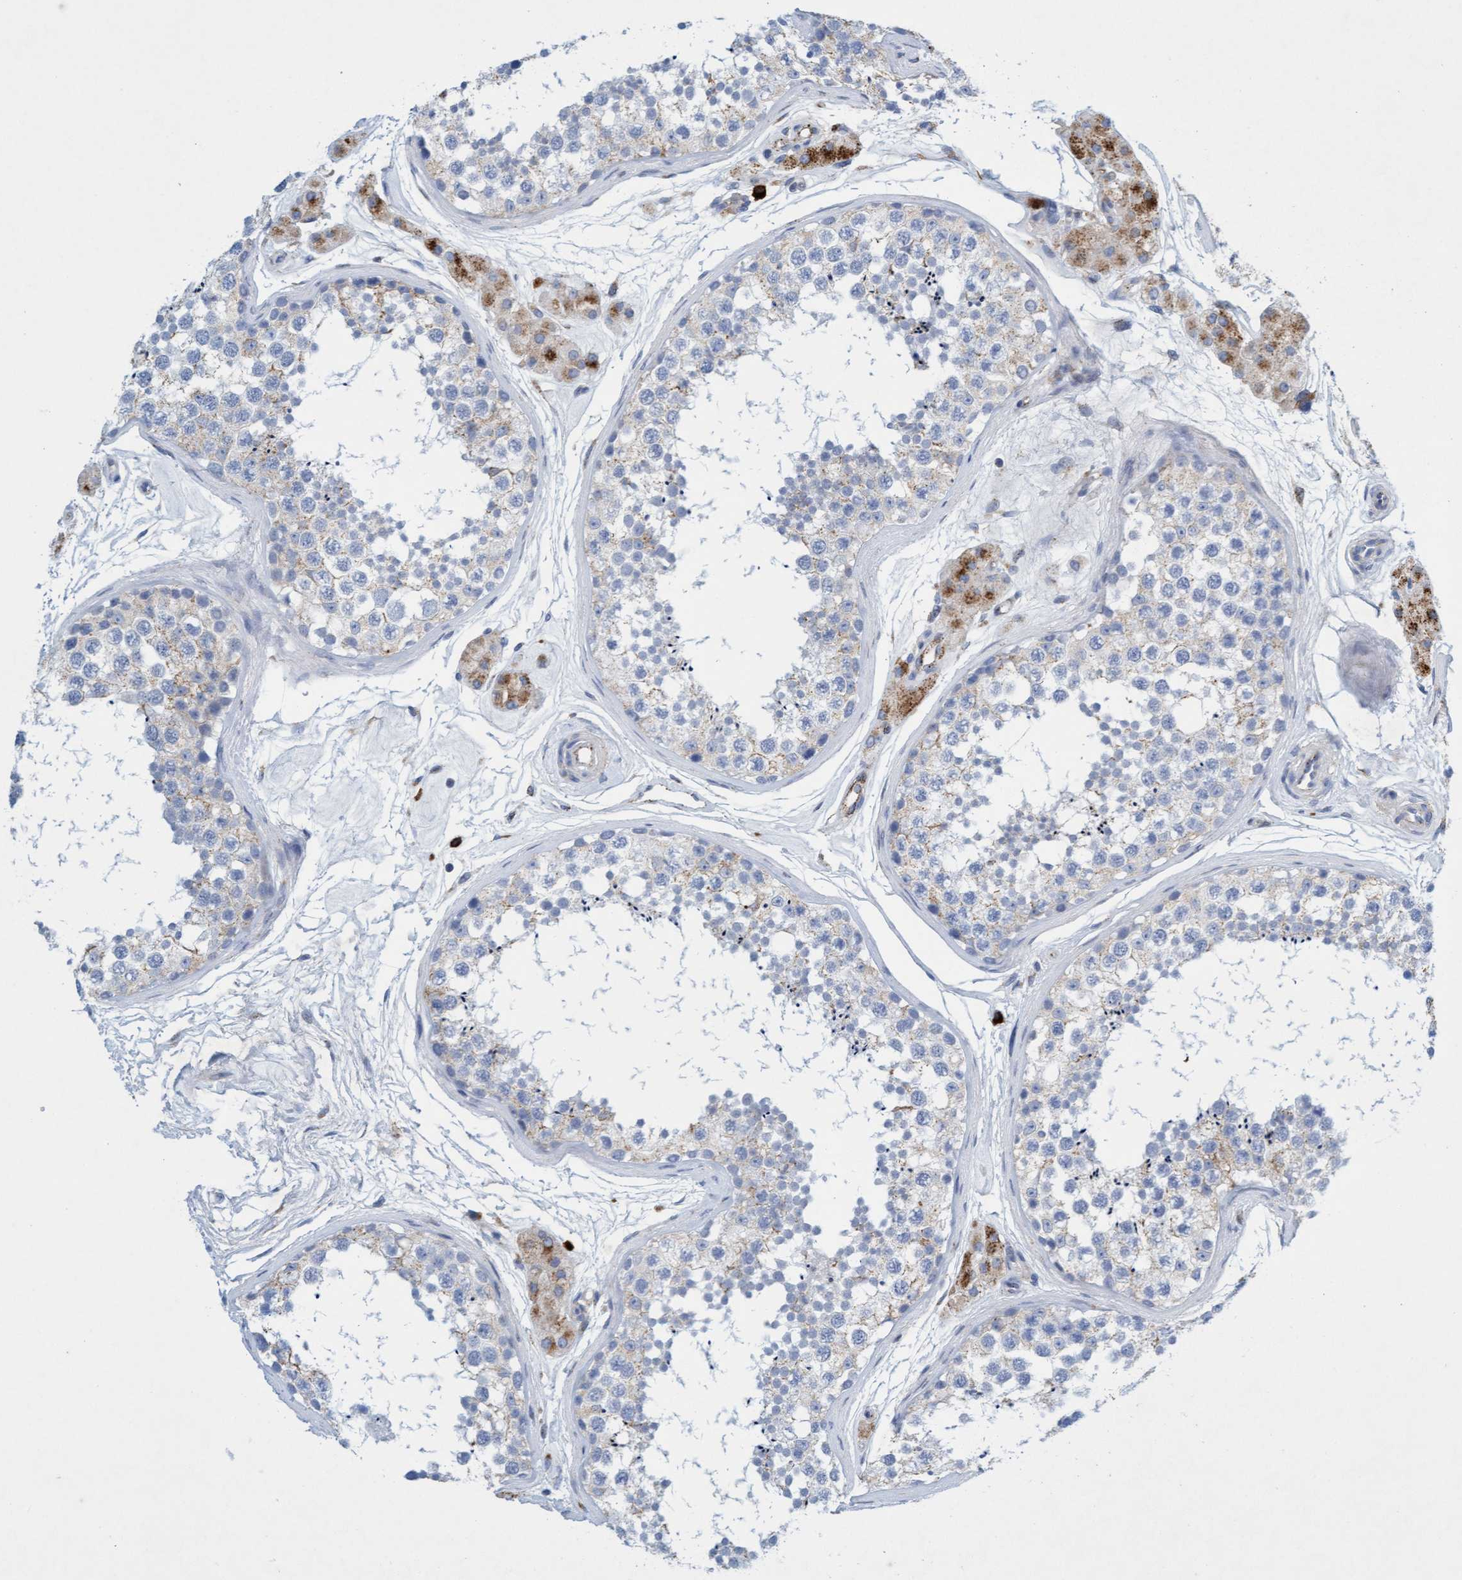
{"staining": {"intensity": "moderate", "quantity": "<25%", "location": "cytoplasmic/membranous"}, "tissue": "testis", "cell_type": "Cells in seminiferous ducts", "image_type": "normal", "snomed": [{"axis": "morphology", "description": "Normal tissue, NOS"}, {"axis": "topography", "description": "Testis"}], "caption": "The micrograph displays staining of unremarkable testis, revealing moderate cytoplasmic/membranous protein staining (brown color) within cells in seminiferous ducts. Using DAB (brown) and hematoxylin (blue) stains, captured at high magnification using brightfield microscopy.", "gene": "SGSH", "patient": {"sex": "male", "age": 56}}